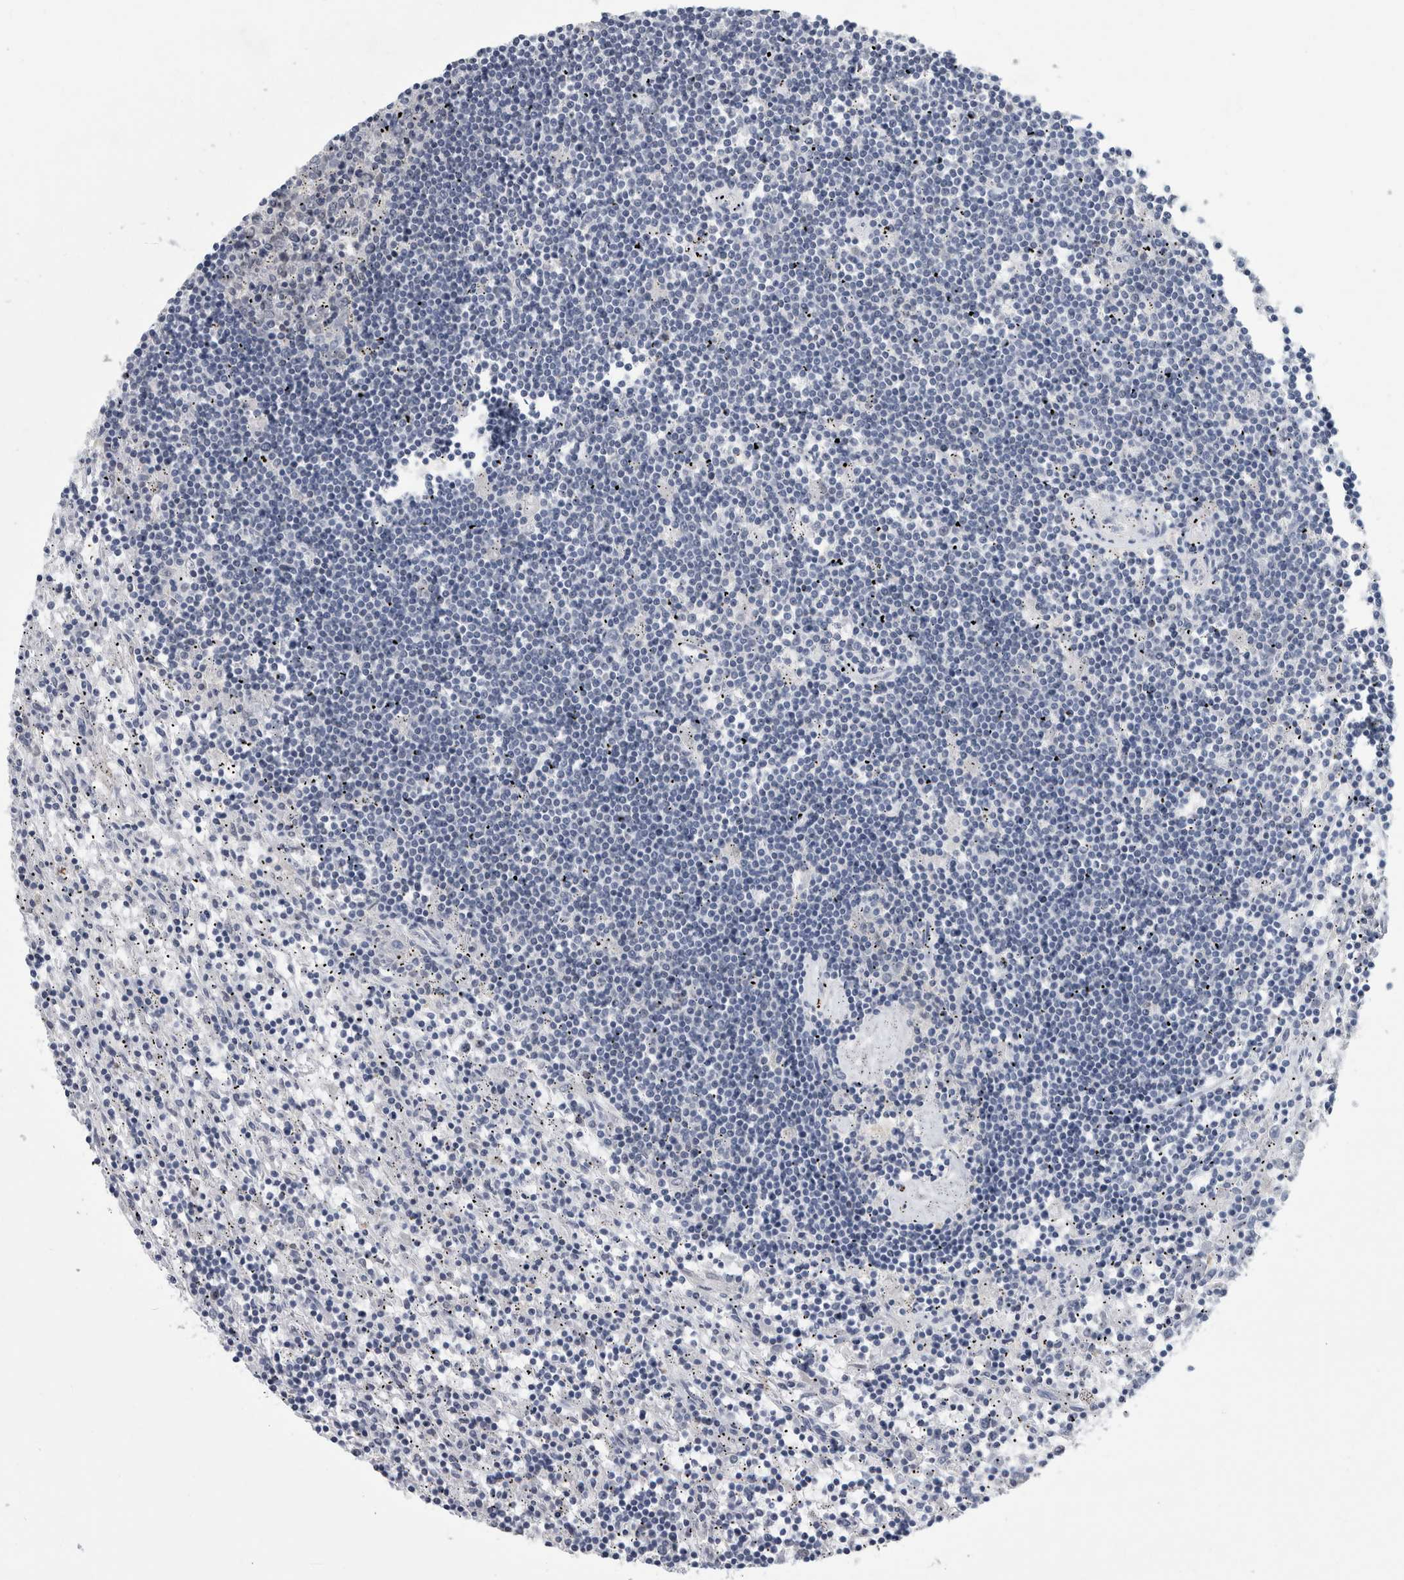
{"staining": {"intensity": "negative", "quantity": "none", "location": "none"}, "tissue": "lymphoma", "cell_type": "Tumor cells", "image_type": "cancer", "snomed": [{"axis": "morphology", "description": "Malignant lymphoma, non-Hodgkin's type, Low grade"}, {"axis": "topography", "description": "Spleen"}], "caption": "Immunohistochemistry micrograph of human low-grade malignant lymphoma, non-Hodgkin's type stained for a protein (brown), which demonstrates no positivity in tumor cells.", "gene": "FAM83H", "patient": {"sex": "male", "age": 76}}